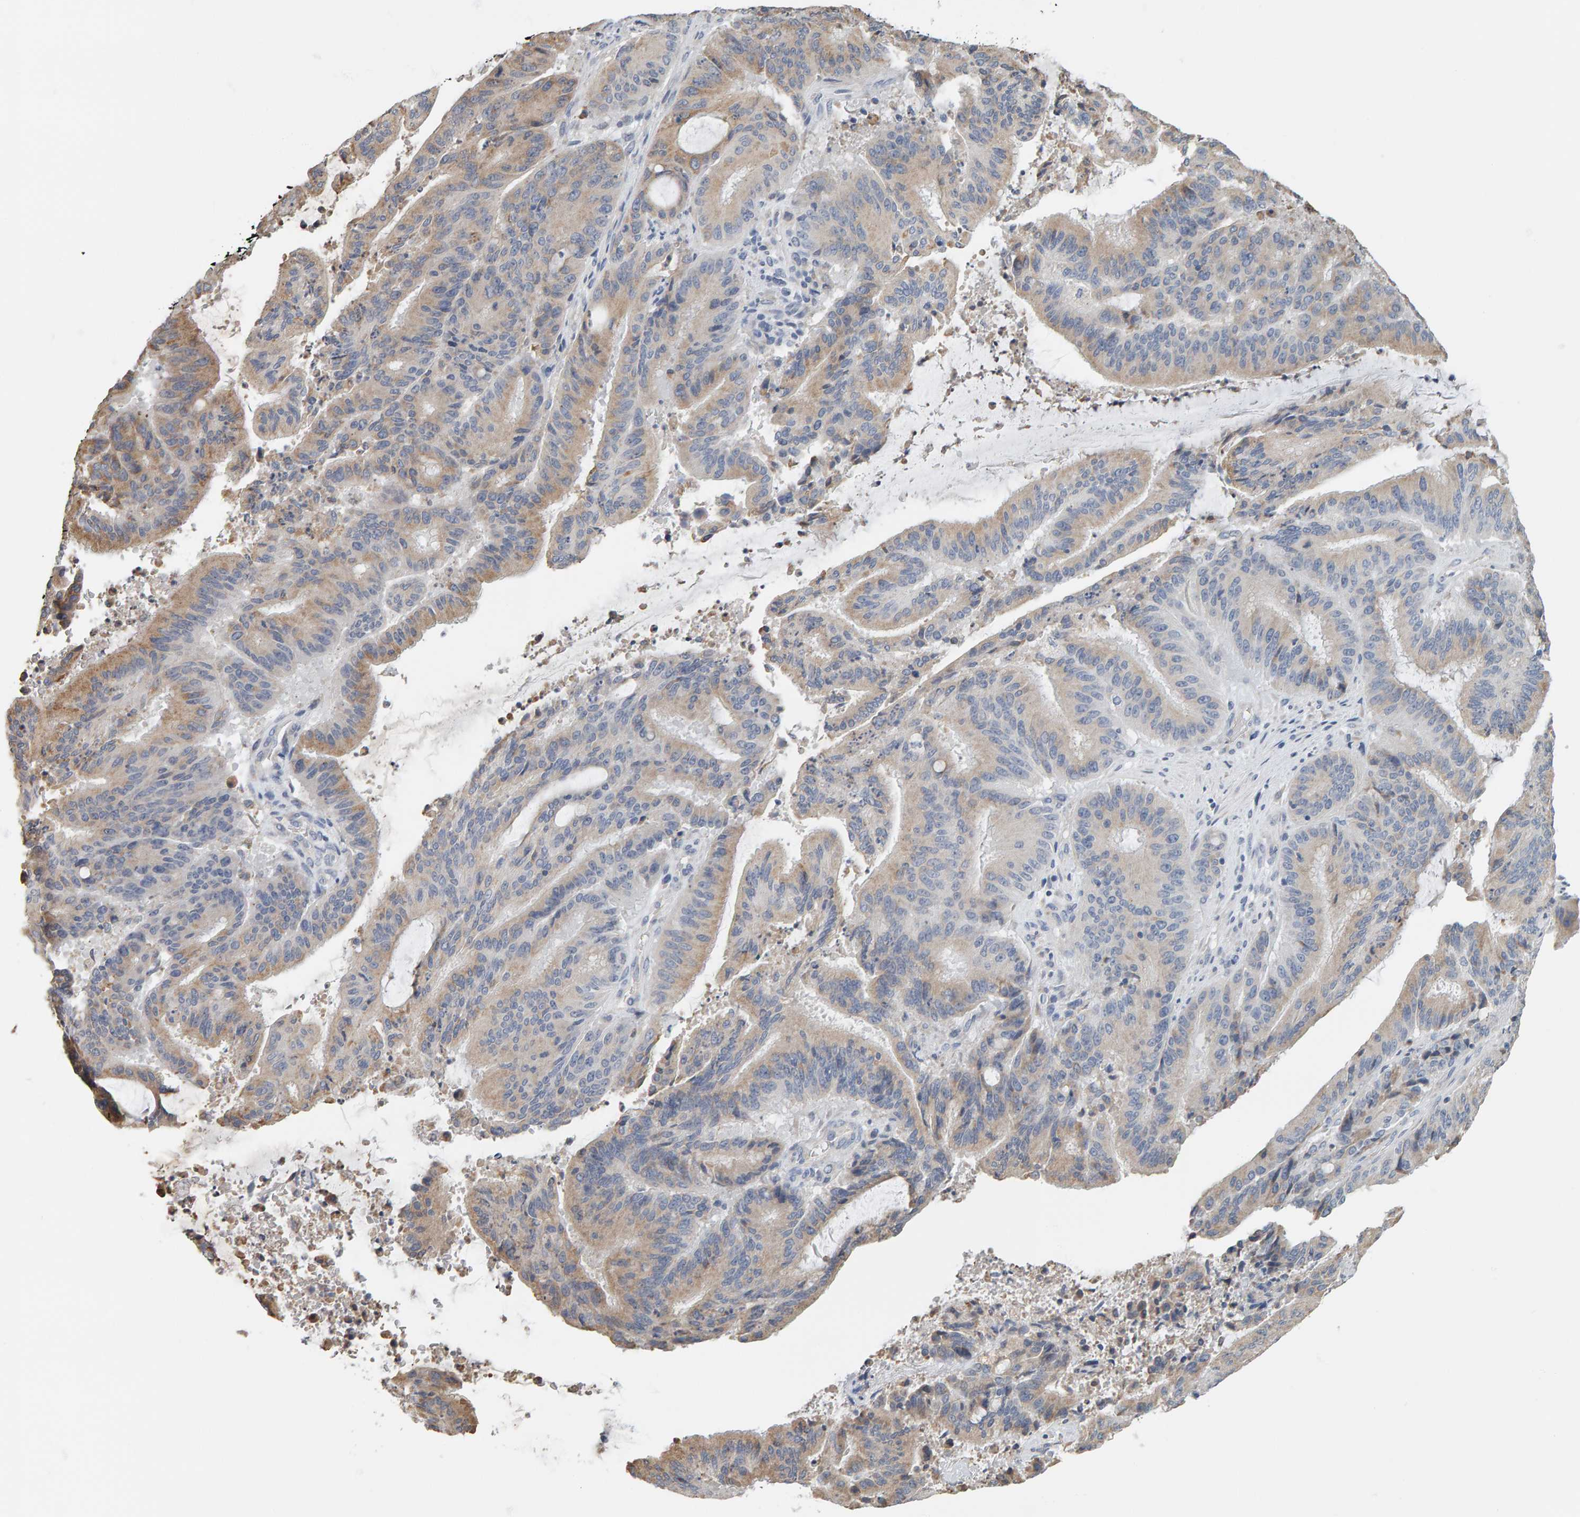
{"staining": {"intensity": "weak", "quantity": ">75%", "location": "cytoplasmic/membranous"}, "tissue": "liver cancer", "cell_type": "Tumor cells", "image_type": "cancer", "snomed": [{"axis": "morphology", "description": "Normal tissue, NOS"}, {"axis": "morphology", "description": "Cholangiocarcinoma"}, {"axis": "topography", "description": "Liver"}, {"axis": "topography", "description": "Peripheral nerve tissue"}], "caption": "A histopathology image of liver cholangiocarcinoma stained for a protein displays weak cytoplasmic/membranous brown staining in tumor cells. Immunohistochemistry stains the protein of interest in brown and the nuclei are stained blue.", "gene": "ADHFE1", "patient": {"sex": "female", "age": 73}}